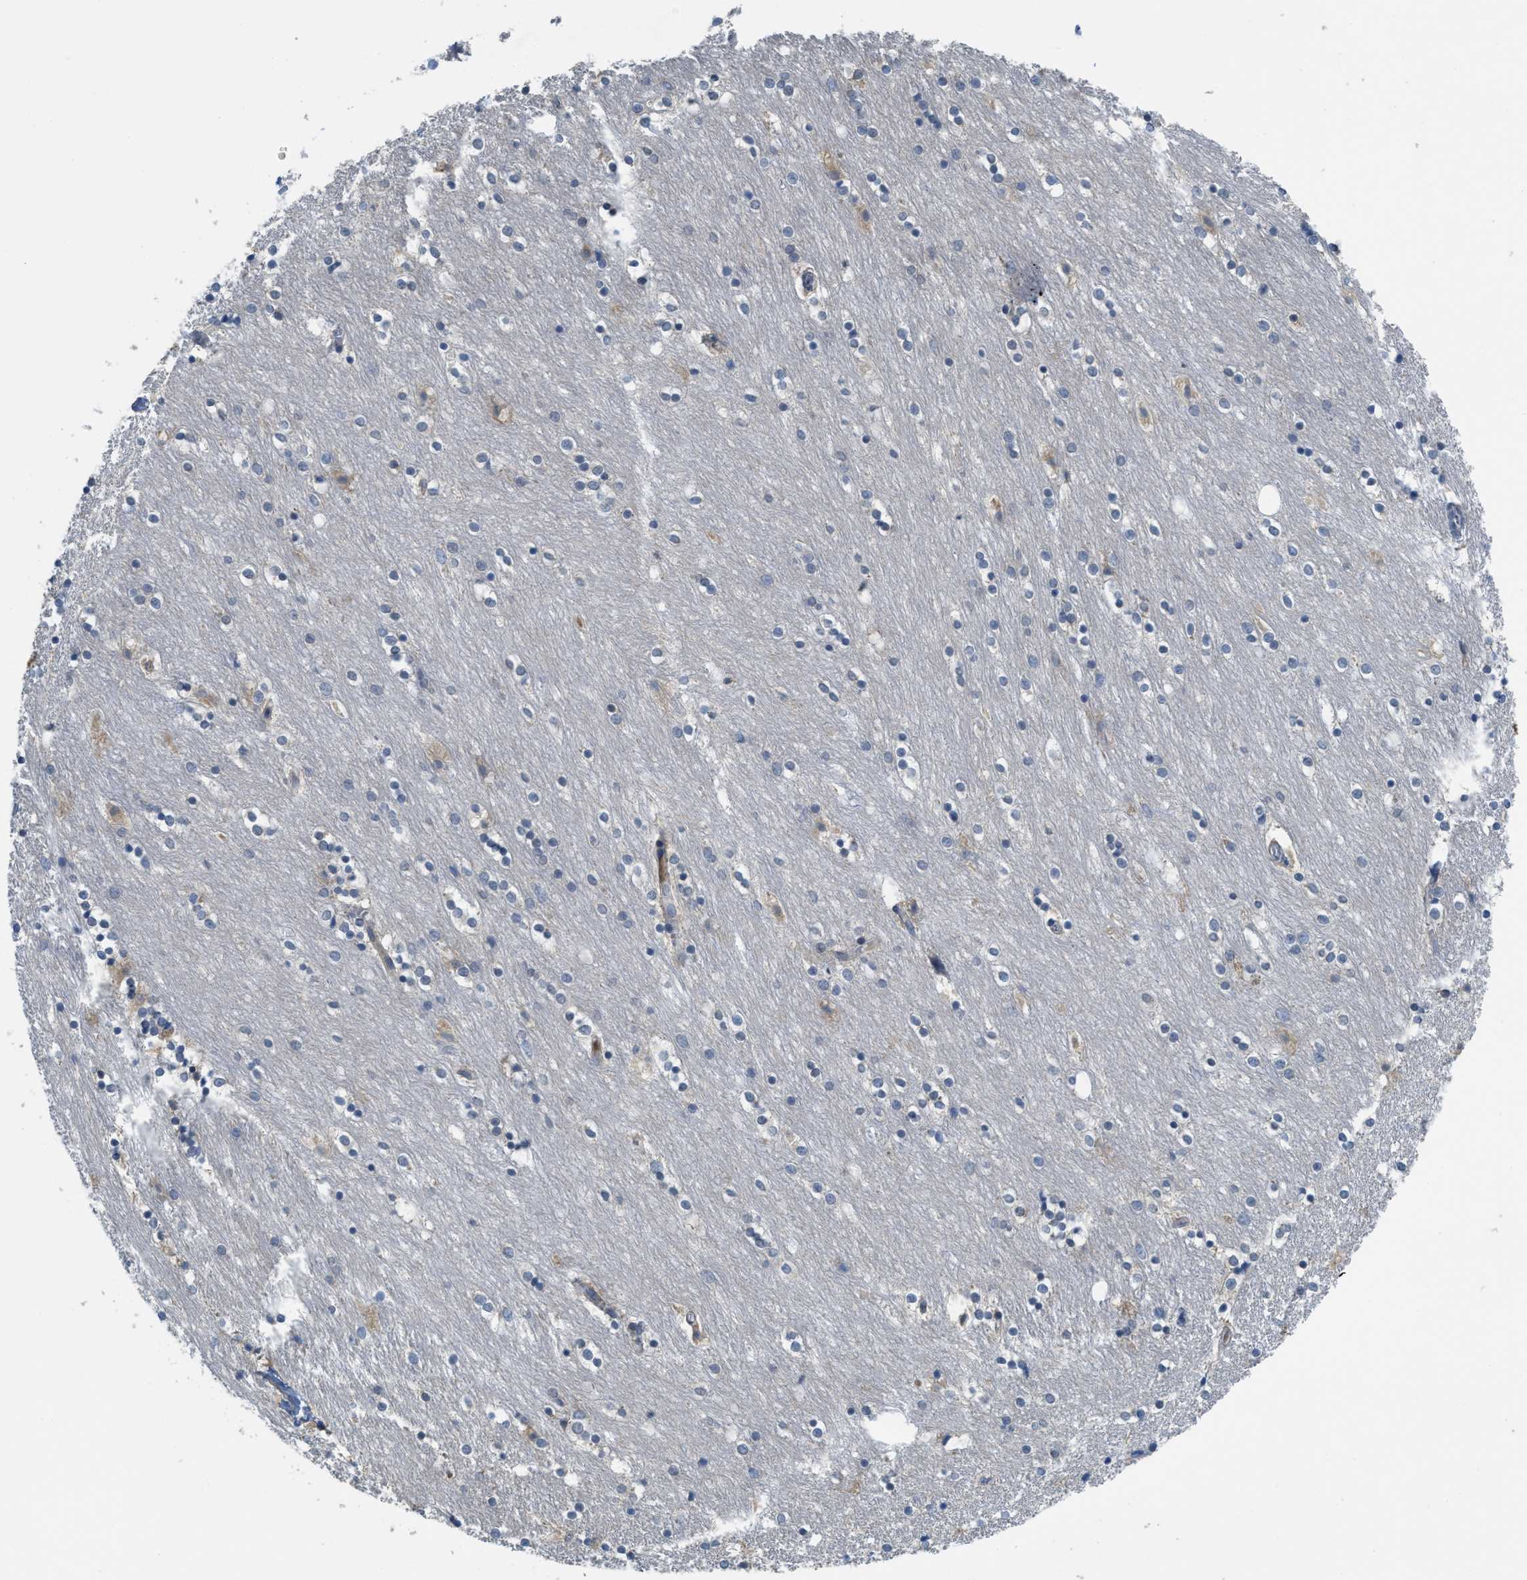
{"staining": {"intensity": "weak", "quantity": "<25%", "location": "cytoplasmic/membranous"}, "tissue": "caudate", "cell_type": "Glial cells", "image_type": "normal", "snomed": [{"axis": "morphology", "description": "Normal tissue, NOS"}, {"axis": "topography", "description": "Lateral ventricle wall"}], "caption": "Immunohistochemistry photomicrograph of unremarkable human caudate stained for a protein (brown), which reveals no positivity in glial cells.", "gene": "TNFAIP1", "patient": {"sex": "female", "age": 54}}